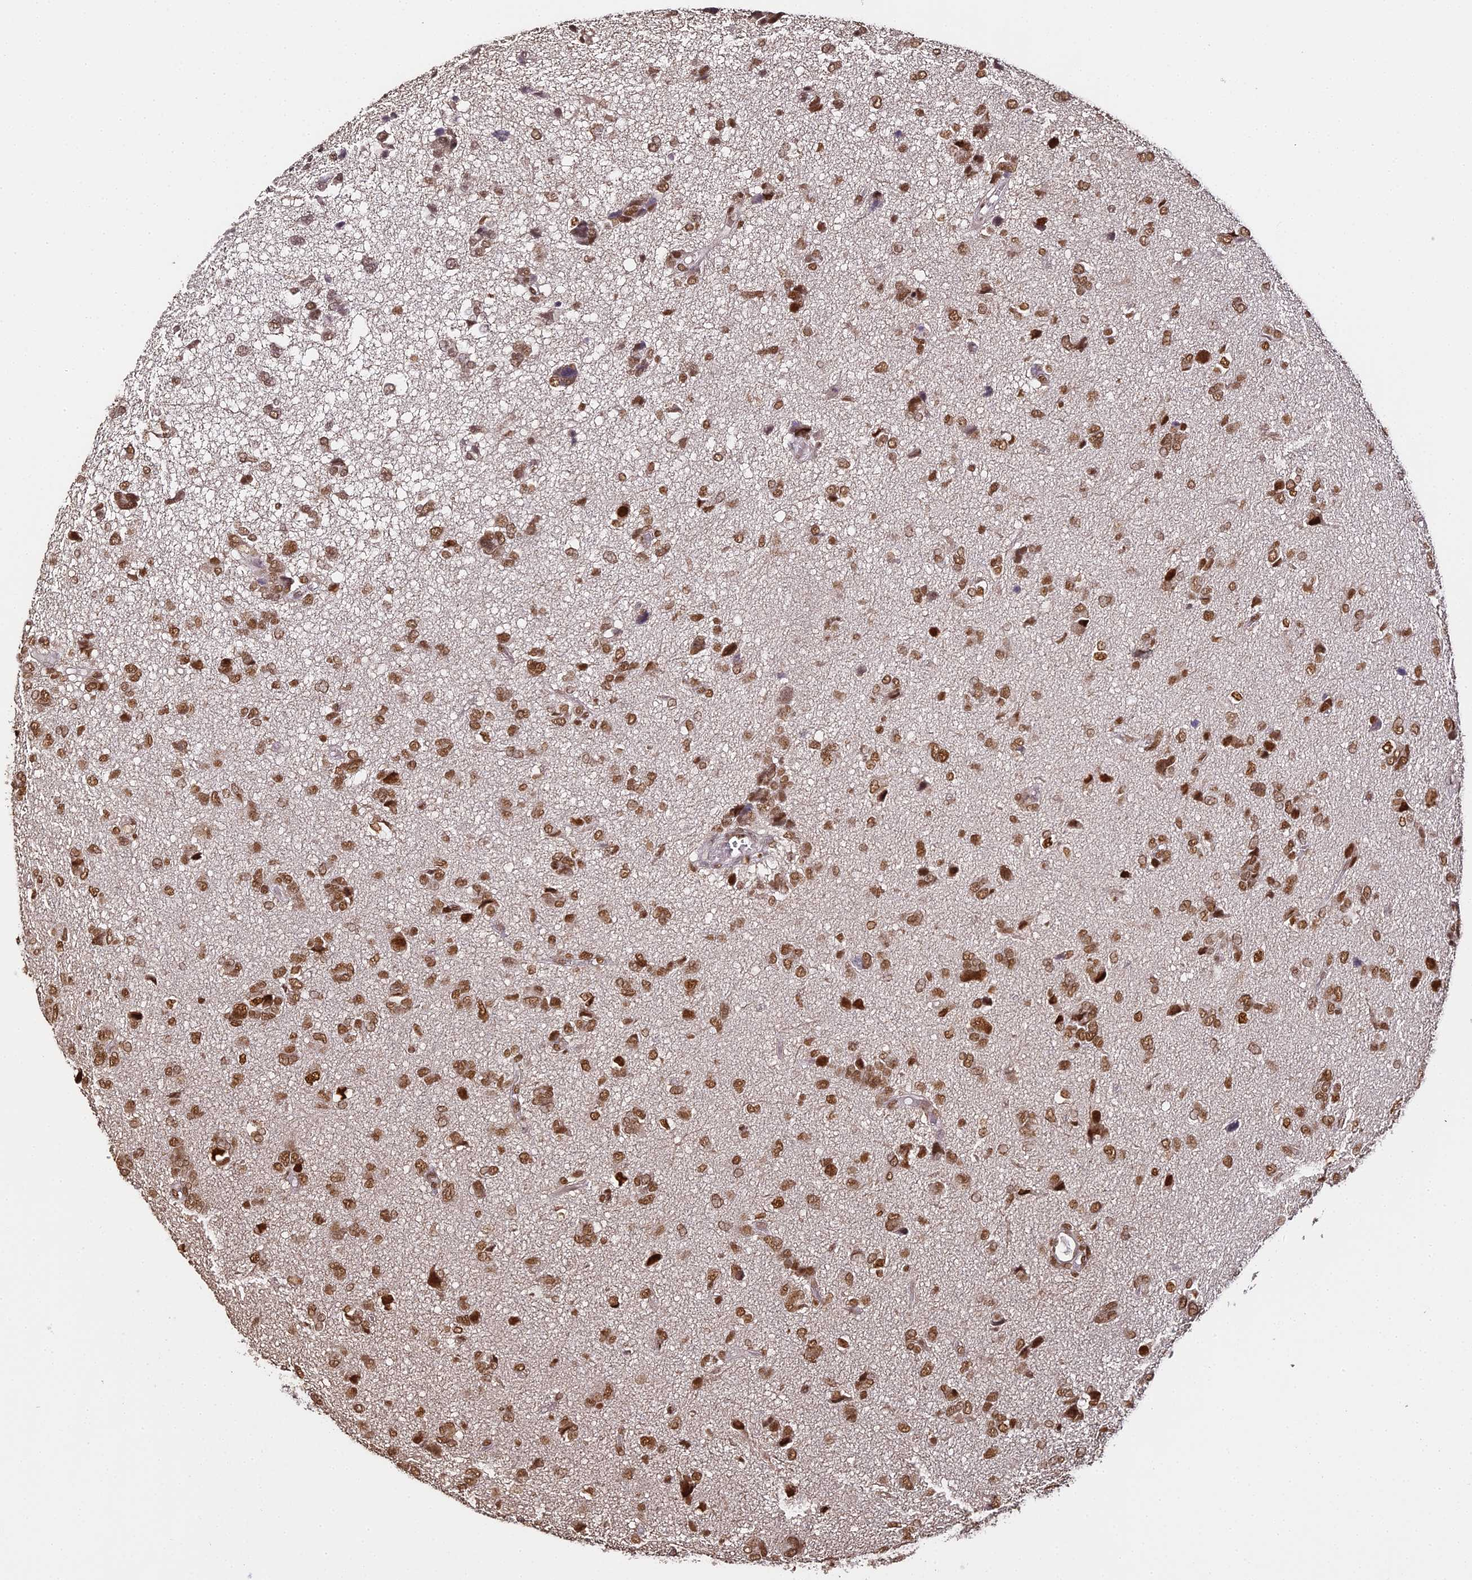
{"staining": {"intensity": "strong", "quantity": ">75%", "location": "nuclear"}, "tissue": "glioma", "cell_type": "Tumor cells", "image_type": "cancer", "snomed": [{"axis": "morphology", "description": "Glioma, malignant, High grade"}, {"axis": "topography", "description": "Brain"}], "caption": "Human glioma stained with a brown dye displays strong nuclear positive positivity in approximately >75% of tumor cells.", "gene": "HNRNPA1", "patient": {"sex": "female", "age": 59}}